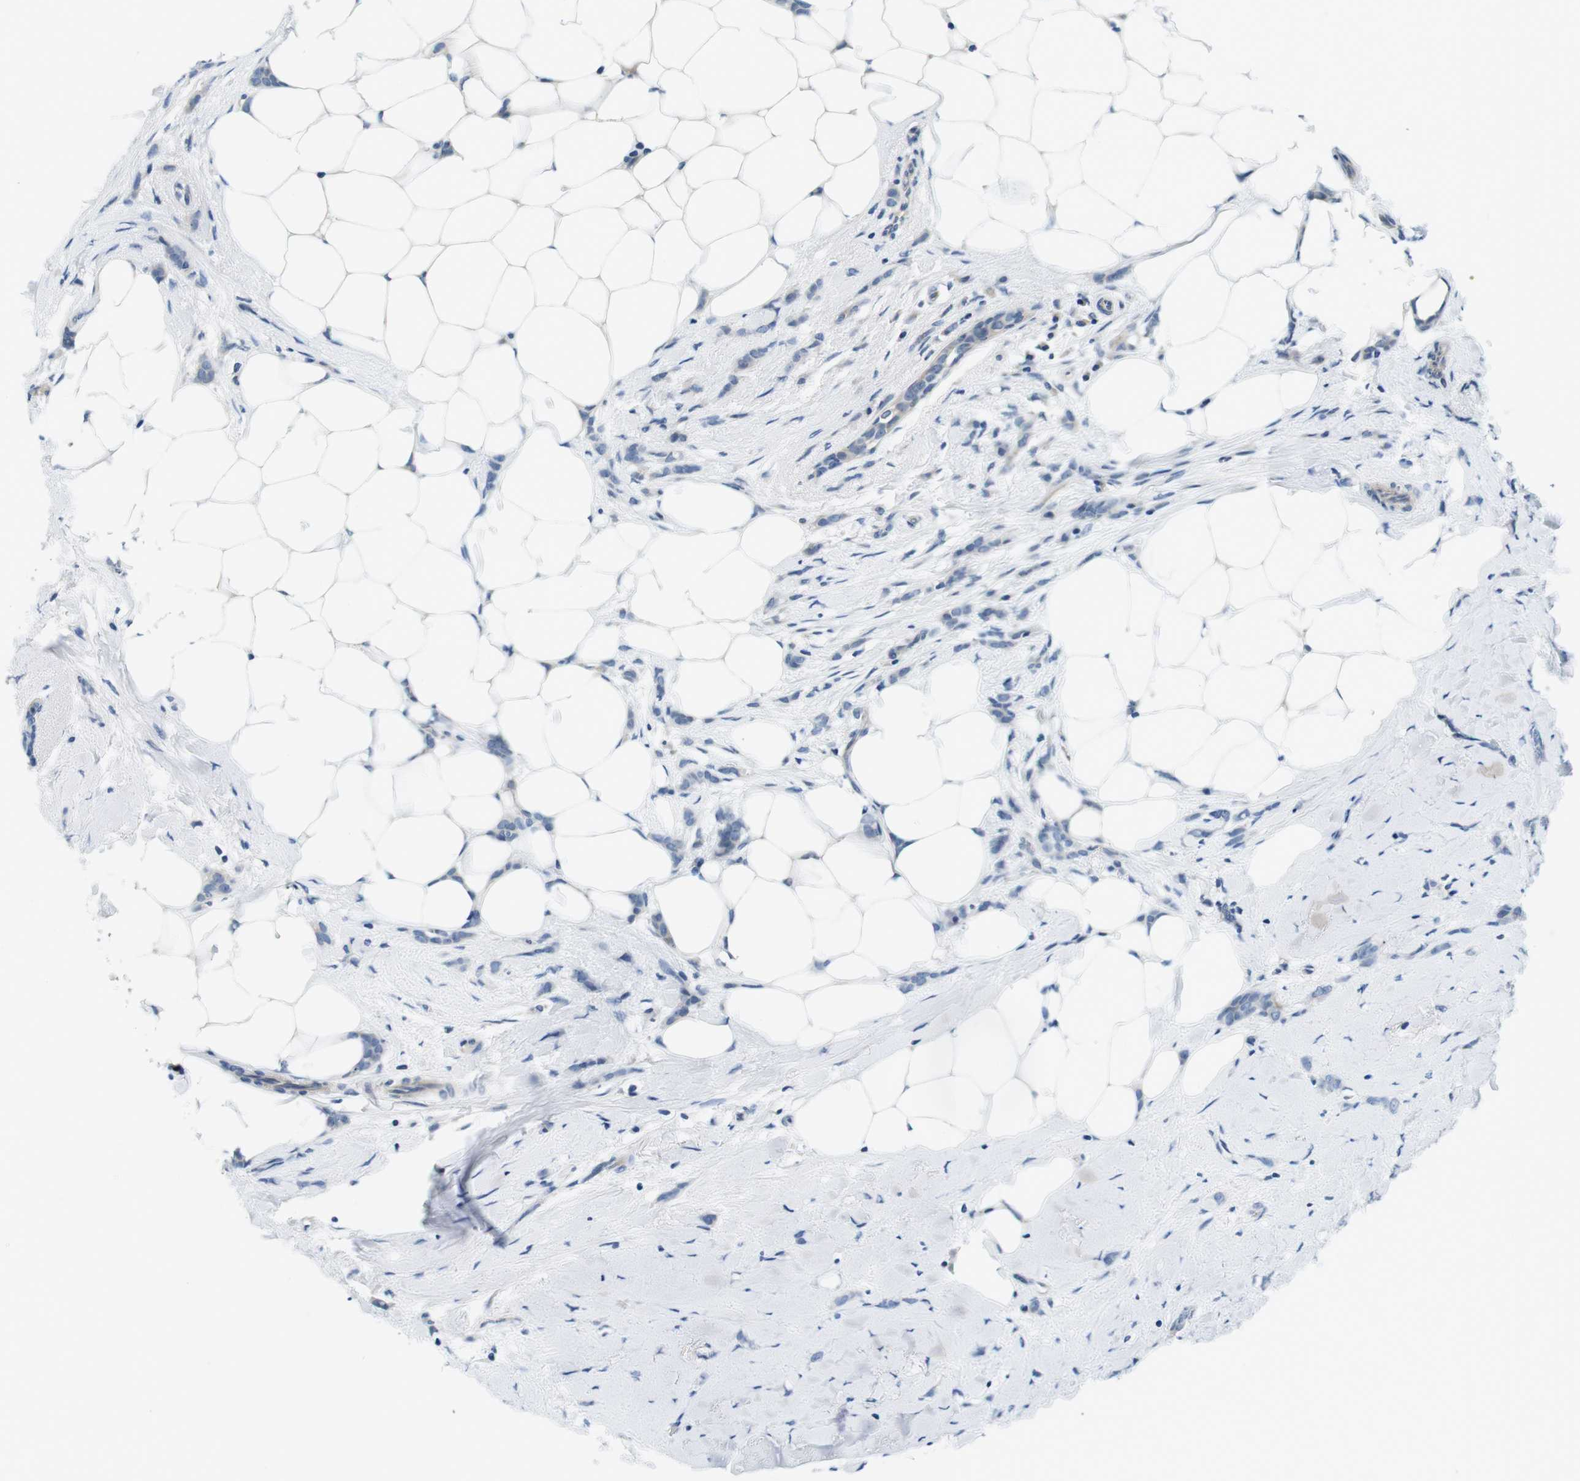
{"staining": {"intensity": "negative", "quantity": "none", "location": "none"}, "tissue": "breast cancer", "cell_type": "Tumor cells", "image_type": "cancer", "snomed": [{"axis": "morphology", "description": "Lobular carcinoma, in situ"}, {"axis": "morphology", "description": "Lobular carcinoma"}, {"axis": "topography", "description": "Breast"}], "caption": "The image exhibits no significant positivity in tumor cells of breast cancer.", "gene": "DTNA", "patient": {"sex": "female", "age": 41}}